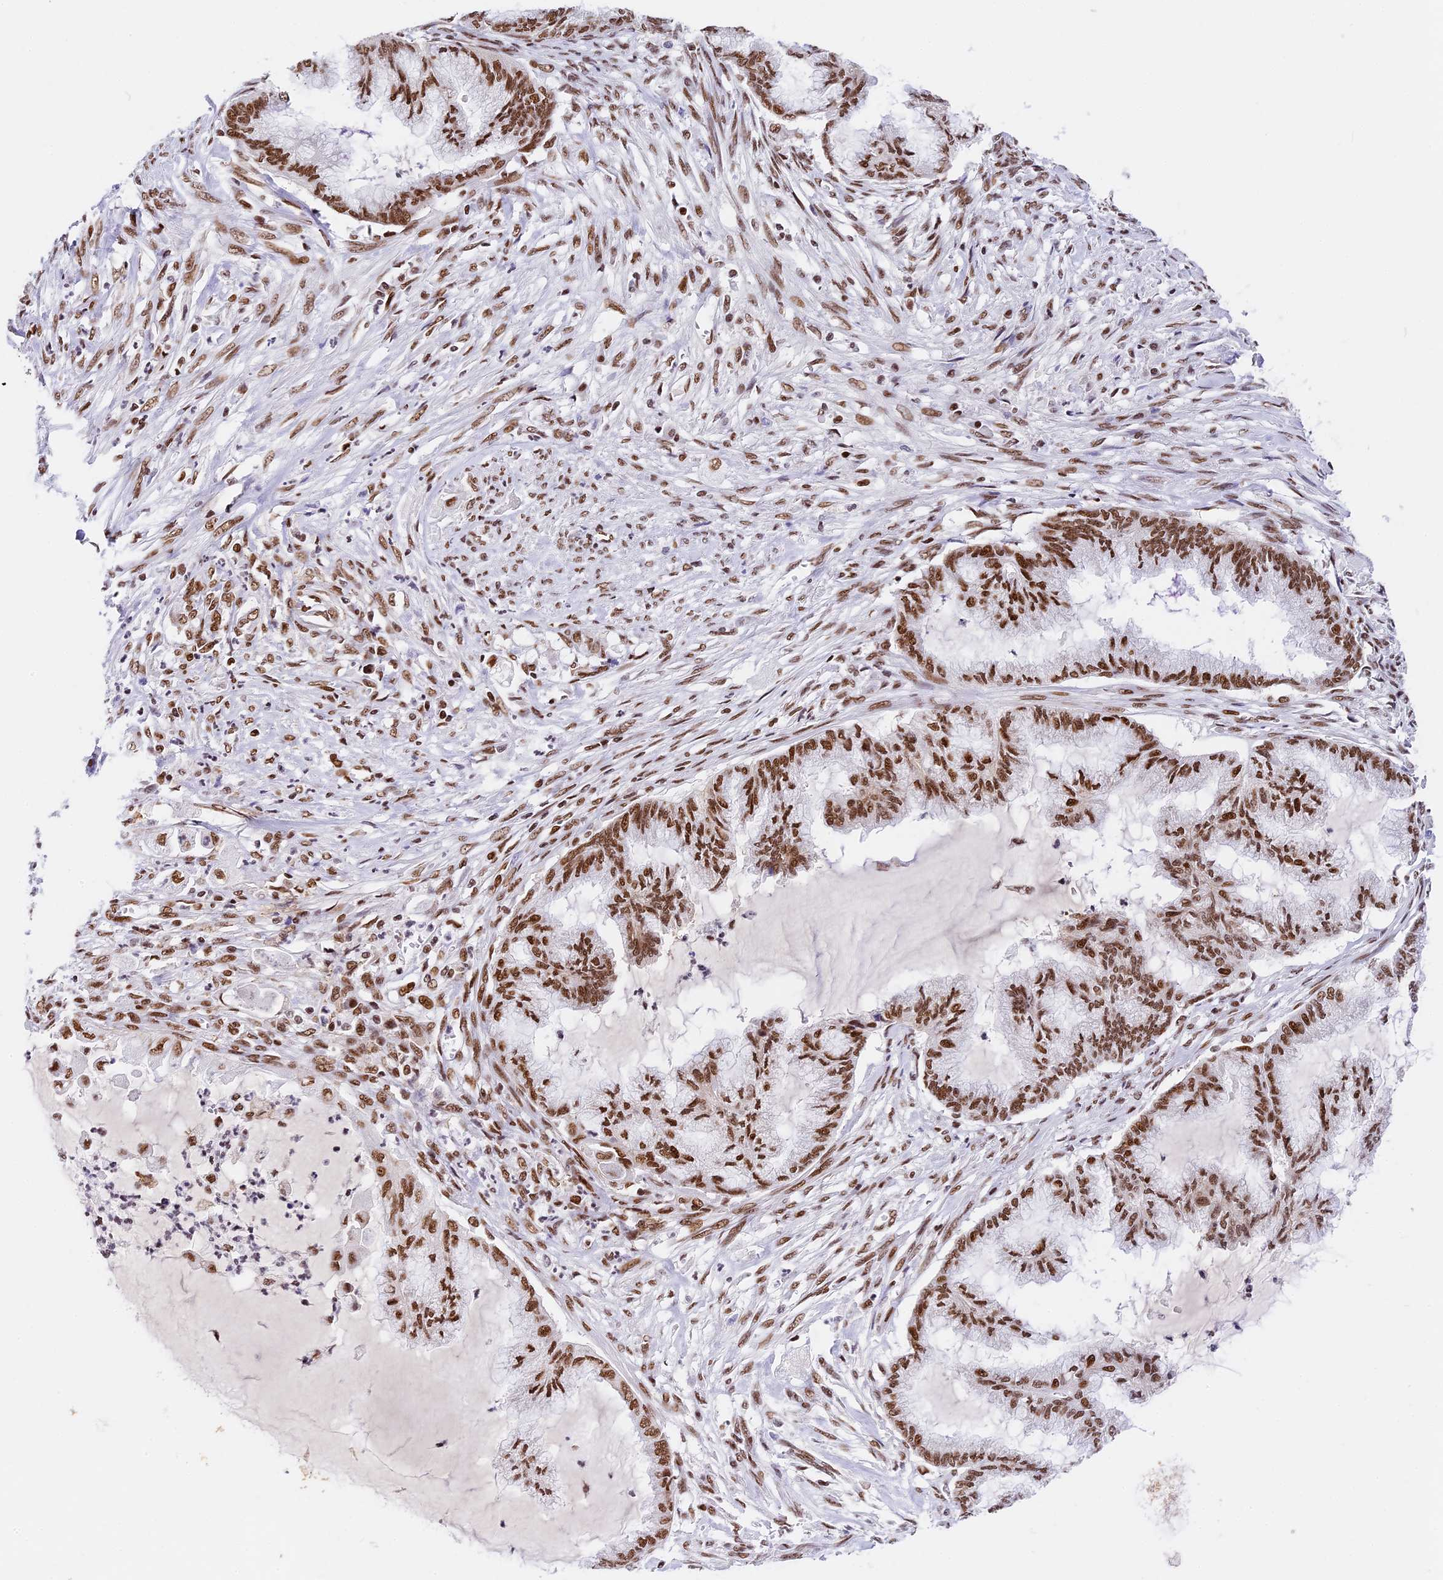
{"staining": {"intensity": "moderate", "quantity": ">75%", "location": "nuclear"}, "tissue": "endometrial cancer", "cell_type": "Tumor cells", "image_type": "cancer", "snomed": [{"axis": "morphology", "description": "Adenocarcinoma, NOS"}, {"axis": "topography", "description": "Endometrium"}], "caption": "Tumor cells display medium levels of moderate nuclear positivity in approximately >75% of cells in human adenocarcinoma (endometrial).", "gene": "SBNO1", "patient": {"sex": "female", "age": 86}}